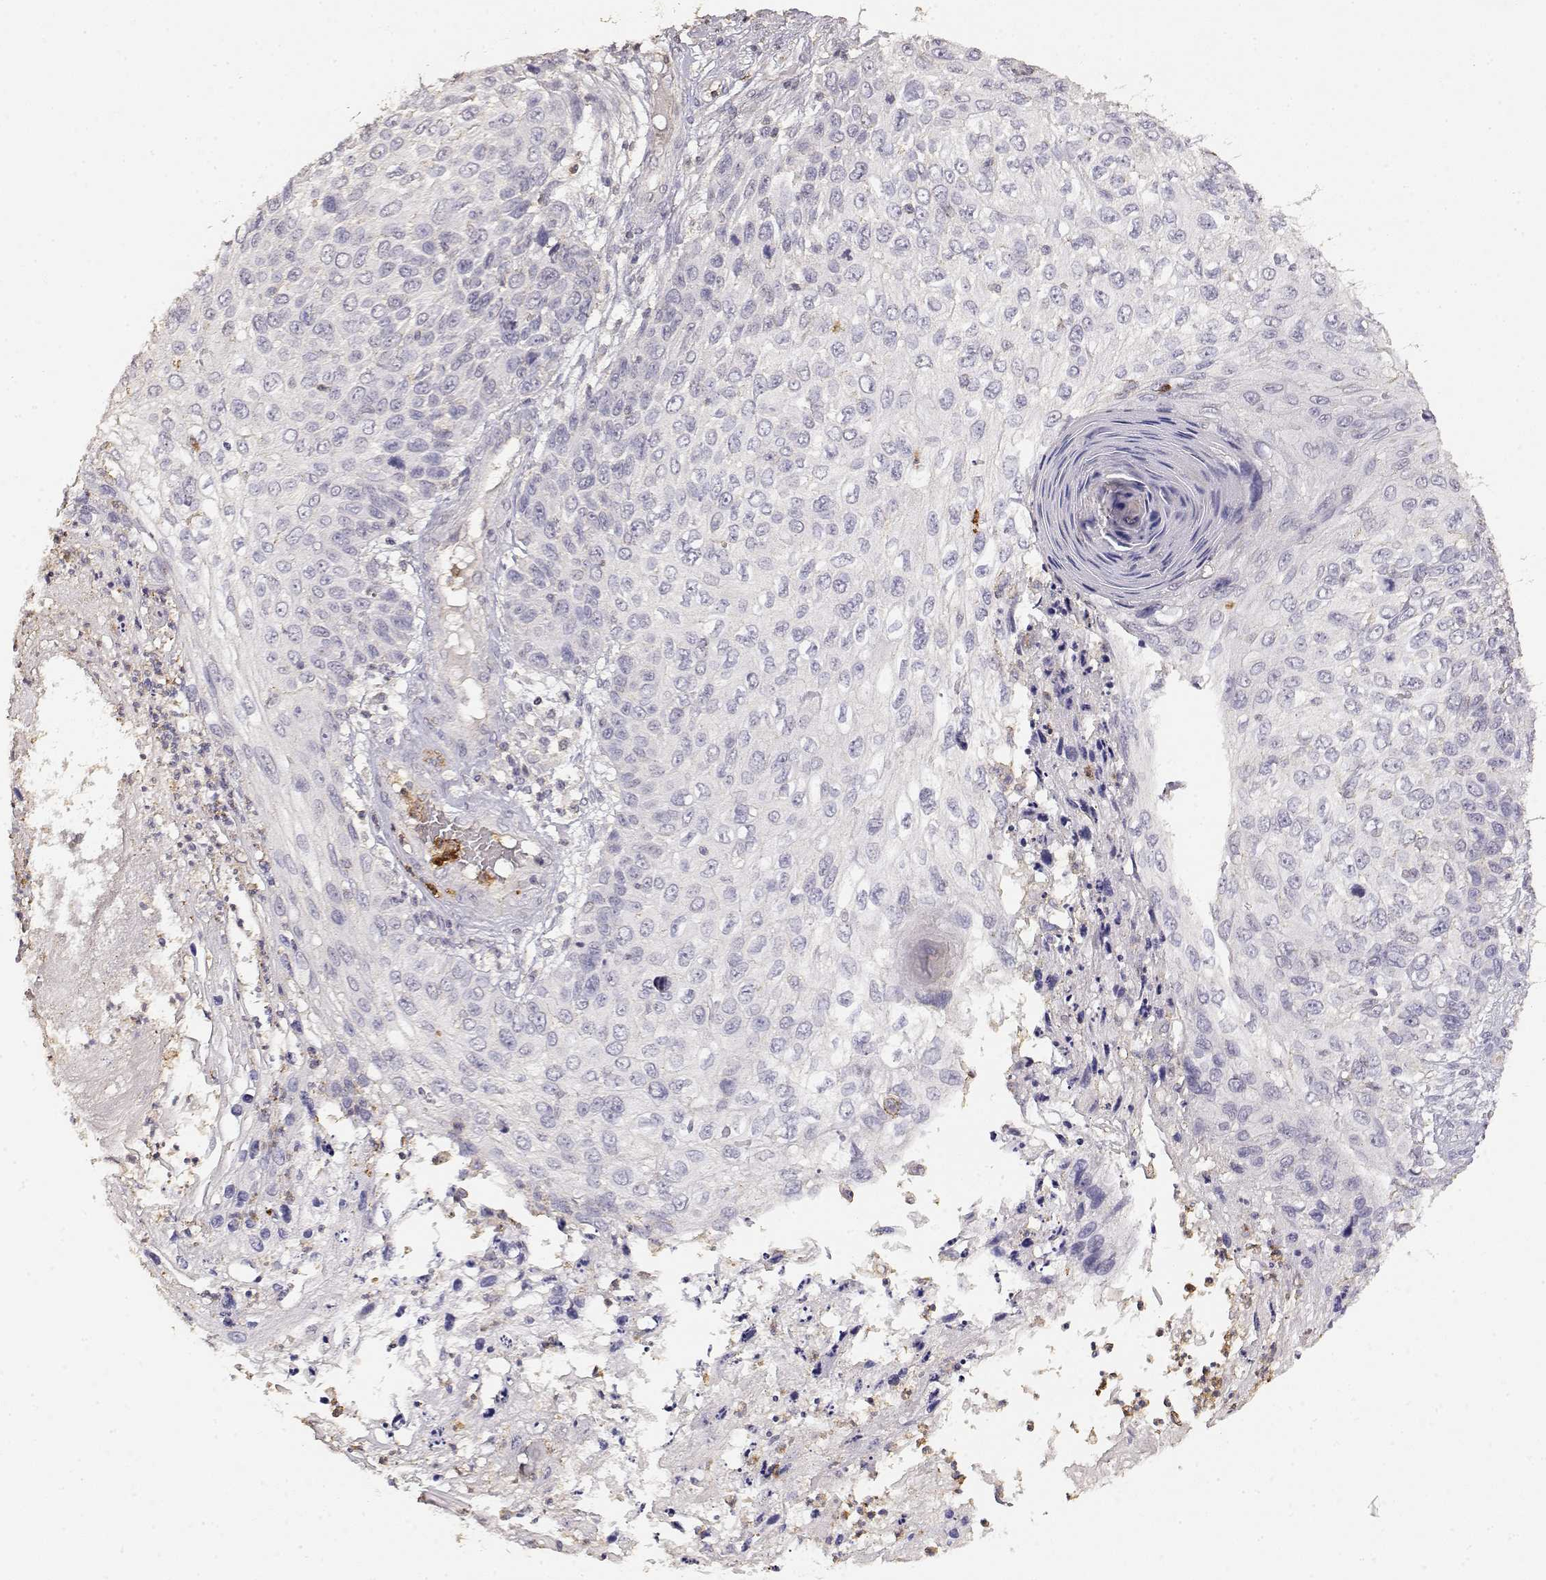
{"staining": {"intensity": "negative", "quantity": "none", "location": "none"}, "tissue": "skin cancer", "cell_type": "Tumor cells", "image_type": "cancer", "snomed": [{"axis": "morphology", "description": "Squamous cell carcinoma, NOS"}, {"axis": "topography", "description": "Skin"}], "caption": "Immunohistochemical staining of squamous cell carcinoma (skin) shows no significant positivity in tumor cells.", "gene": "TNFRSF10C", "patient": {"sex": "male", "age": 92}}